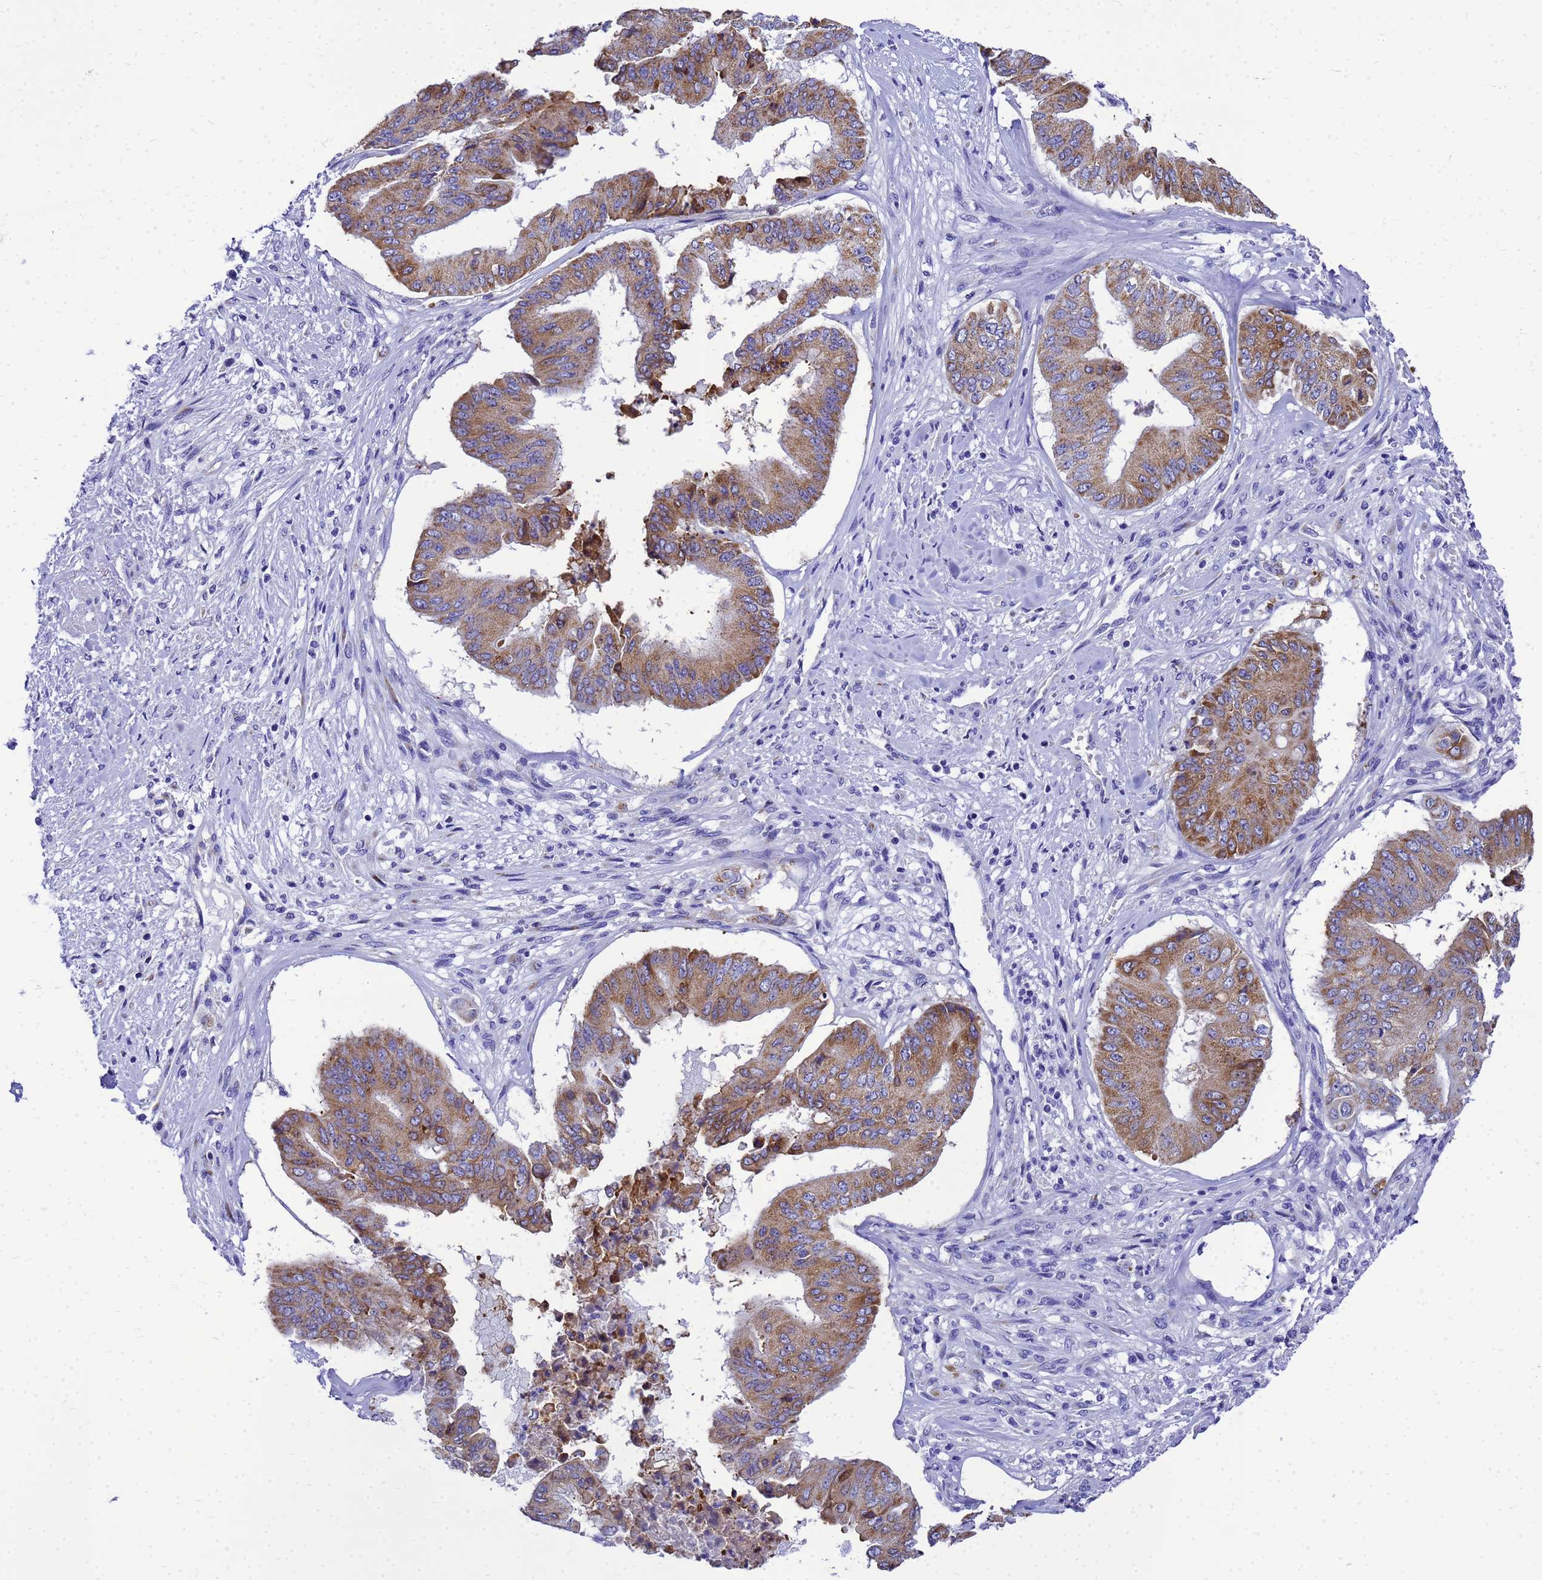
{"staining": {"intensity": "moderate", "quantity": ">75%", "location": "cytoplasmic/membranous"}, "tissue": "pancreatic cancer", "cell_type": "Tumor cells", "image_type": "cancer", "snomed": [{"axis": "morphology", "description": "Adenocarcinoma, NOS"}, {"axis": "topography", "description": "Pancreas"}], "caption": "There is medium levels of moderate cytoplasmic/membranous expression in tumor cells of pancreatic cancer (adenocarcinoma), as demonstrated by immunohistochemical staining (brown color).", "gene": "OR52E2", "patient": {"sex": "female", "age": 77}}